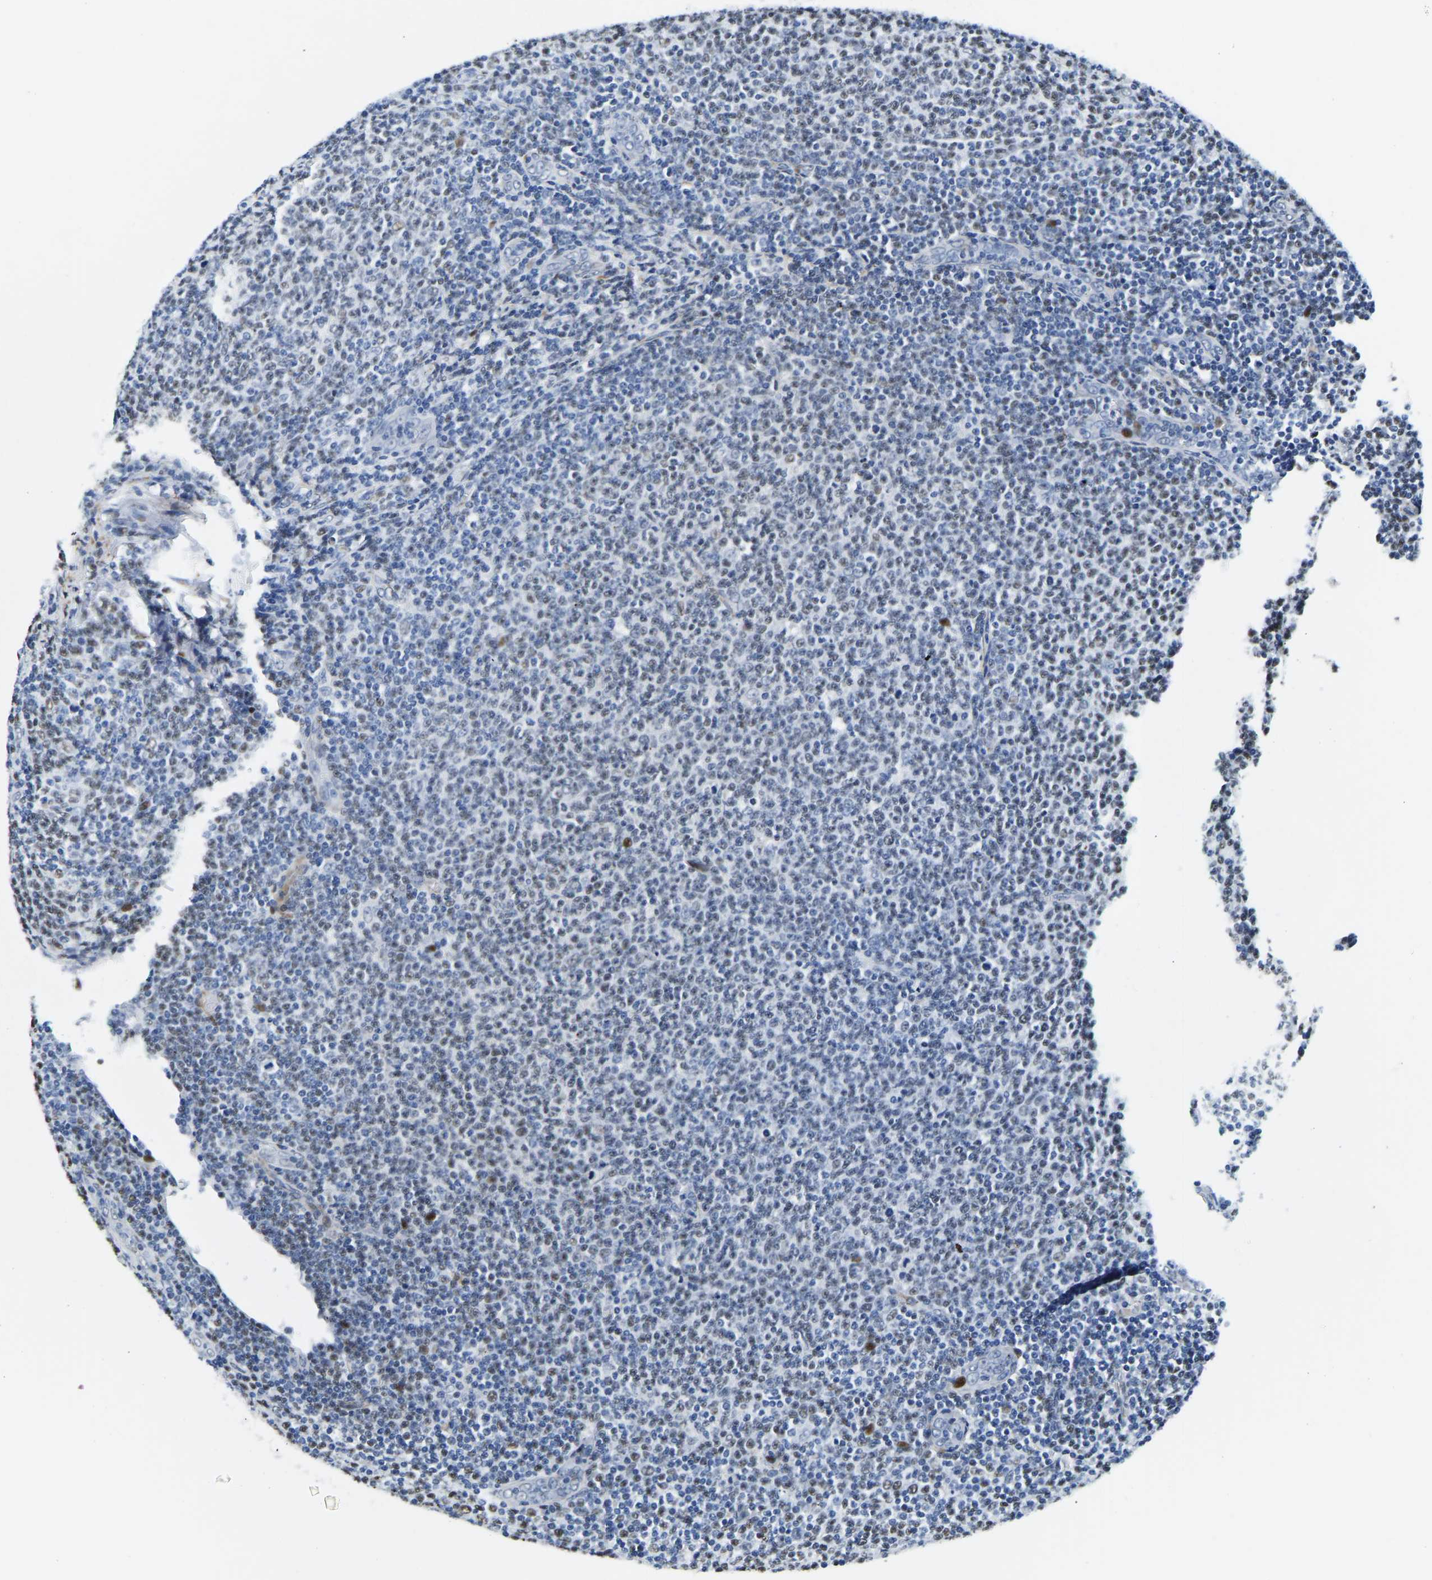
{"staining": {"intensity": "moderate", "quantity": "25%-75%", "location": "nuclear"}, "tissue": "lymphoma", "cell_type": "Tumor cells", "image_type": "cancer", "snomed": [{"axis": "morphology", "description": "Malignant lymphoma, non-Hodgkin's type, Low grade"}, {"axis": "topography", "description": "Lymph node"}], "caption": "An immunohistochemistry photomicrograph of tumor tissue is shown. Protein staining in brown shows moderate nuclear positivity in lymphoma within tumor cells.", "gene": "UBA1", "patient": {"sex": "male", "age": 66}}